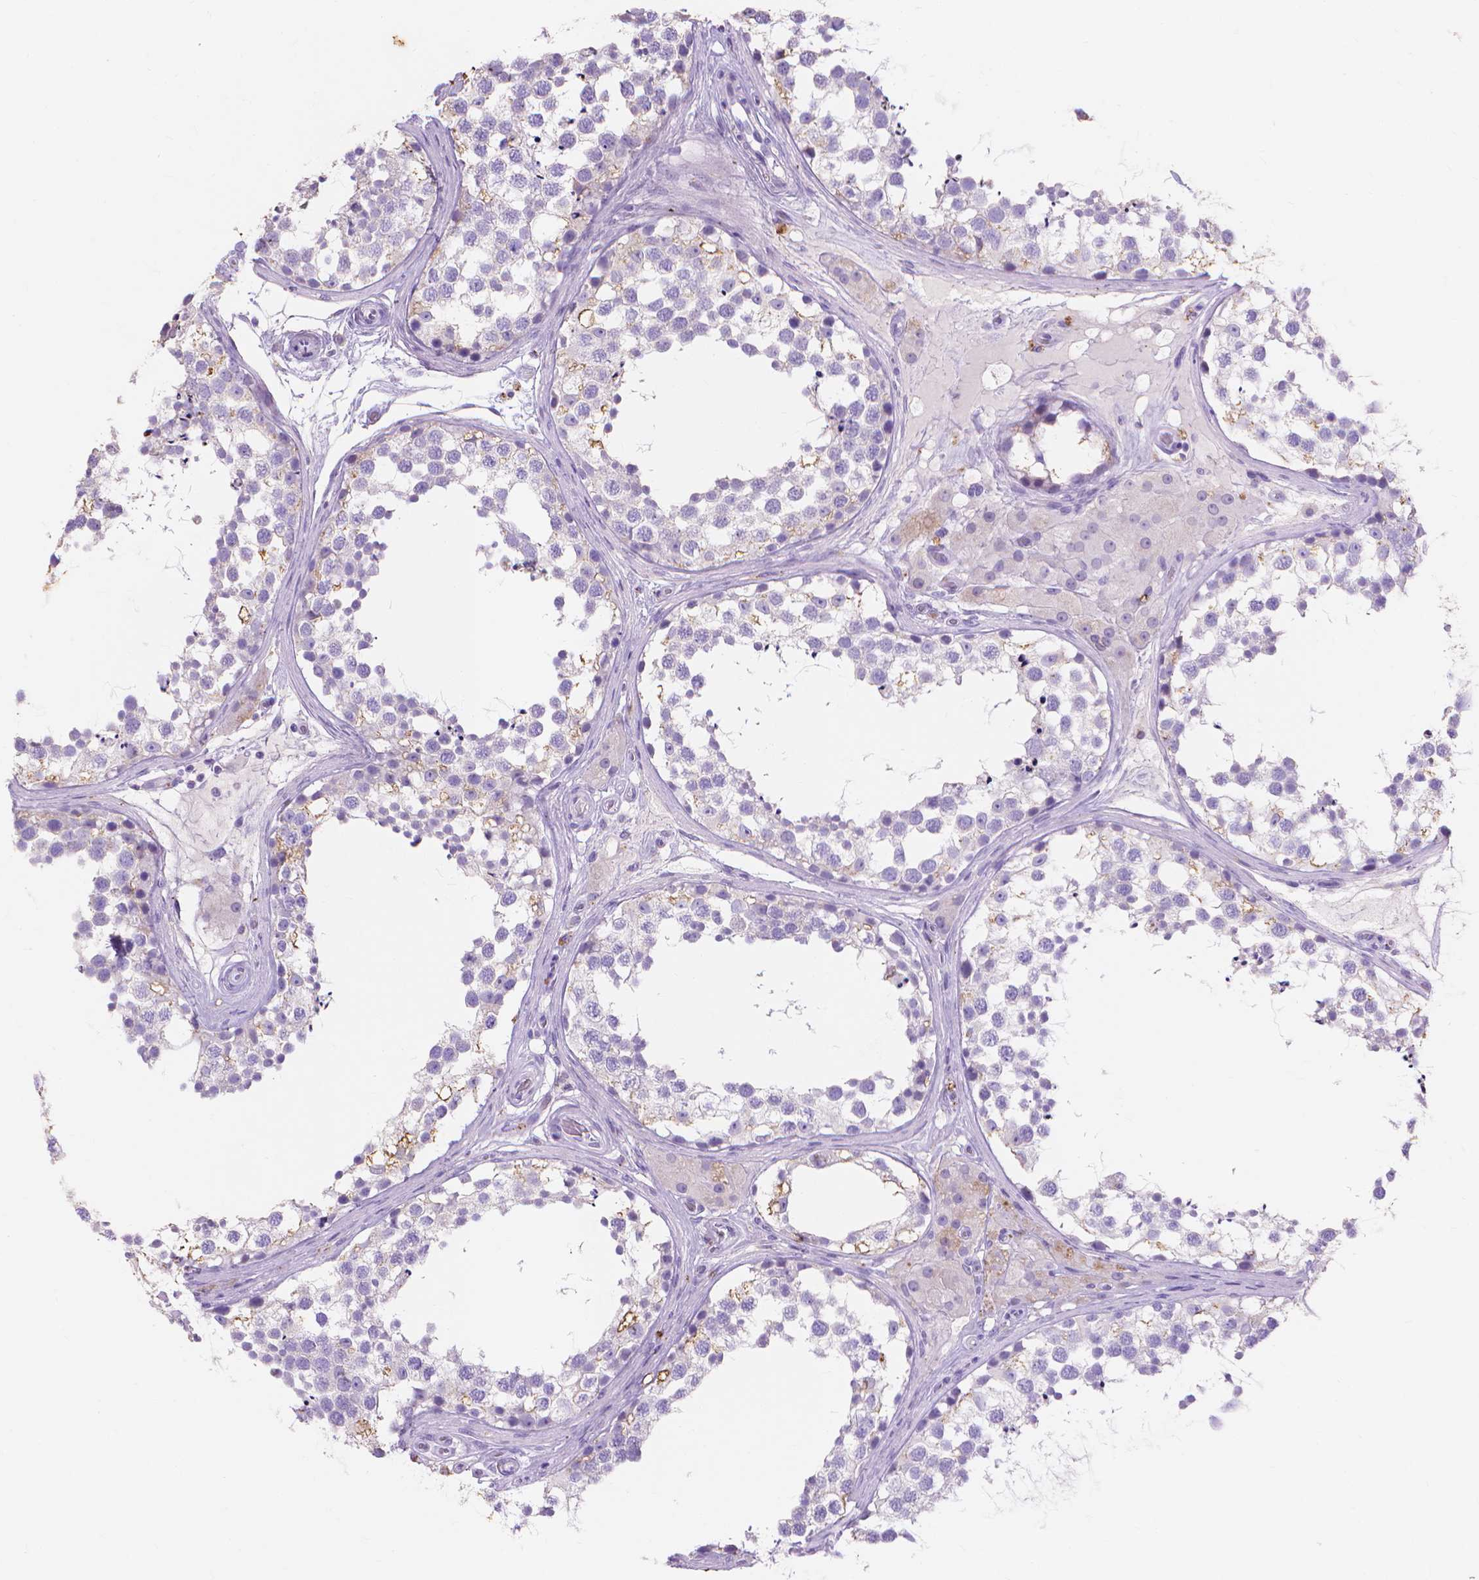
{"staining": {"intensity": "weak", "quantity": "<25%", "location": "cytoplasmic/membranous"}, "tissue": "testis", "cell_type": "Cells in seminiferous ducts", "image_type": "normal", "snomed": [{"axis": "morphology", "description": "Normal tissue, NOS"}, {"axis": "morphology", "description": "Seminoma, NOS"}, {"axis": "topography", "description": "Testis"}], "caption": "Micrograph shows no significant protein expression in cells in seminiferous ducts of benign testis.", "gene": "MMP11", "patient": {"sex": "male", "age": 65}}